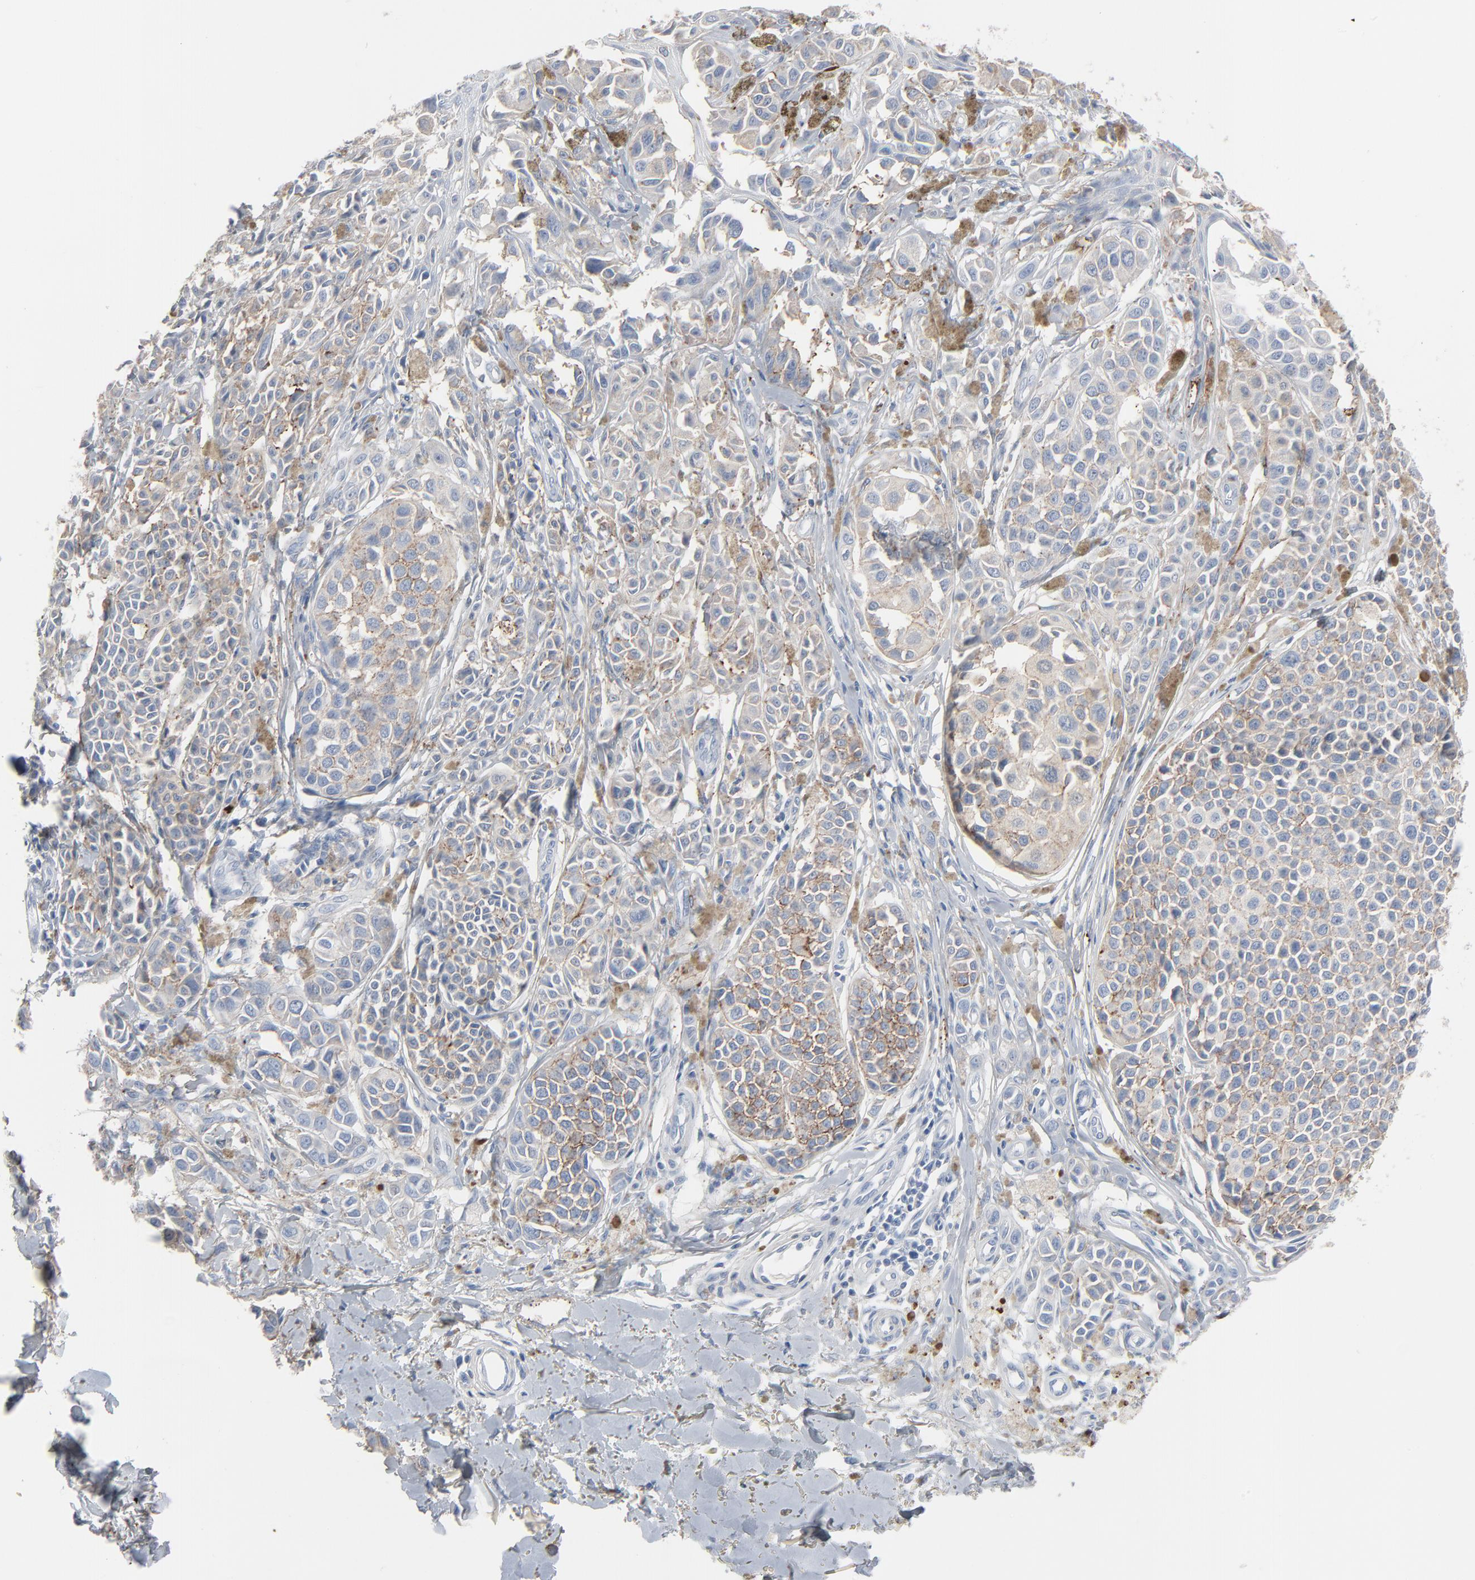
{"staining": {"intensity": "moderate", "quantity": "25%-75%", "location": "cytoplasmic/membranous"}, "tissue": "melanoma", "cell_type": "Tumor cells", "image_type": "cancer", "snomed": [{"axis": "morphology", "description": "Malignant melanoma, NOS"}, {"axis": "topography", "description": "Skin"}], "caption": "This is a histology image of immunohistochemistry (IHC) staining of malignant melanoma, which shows moderate staining in the cytoplasmic/membranous of tumor cells.", "gene": "BGN", "patient": {"sex": "female", "age": 38}}